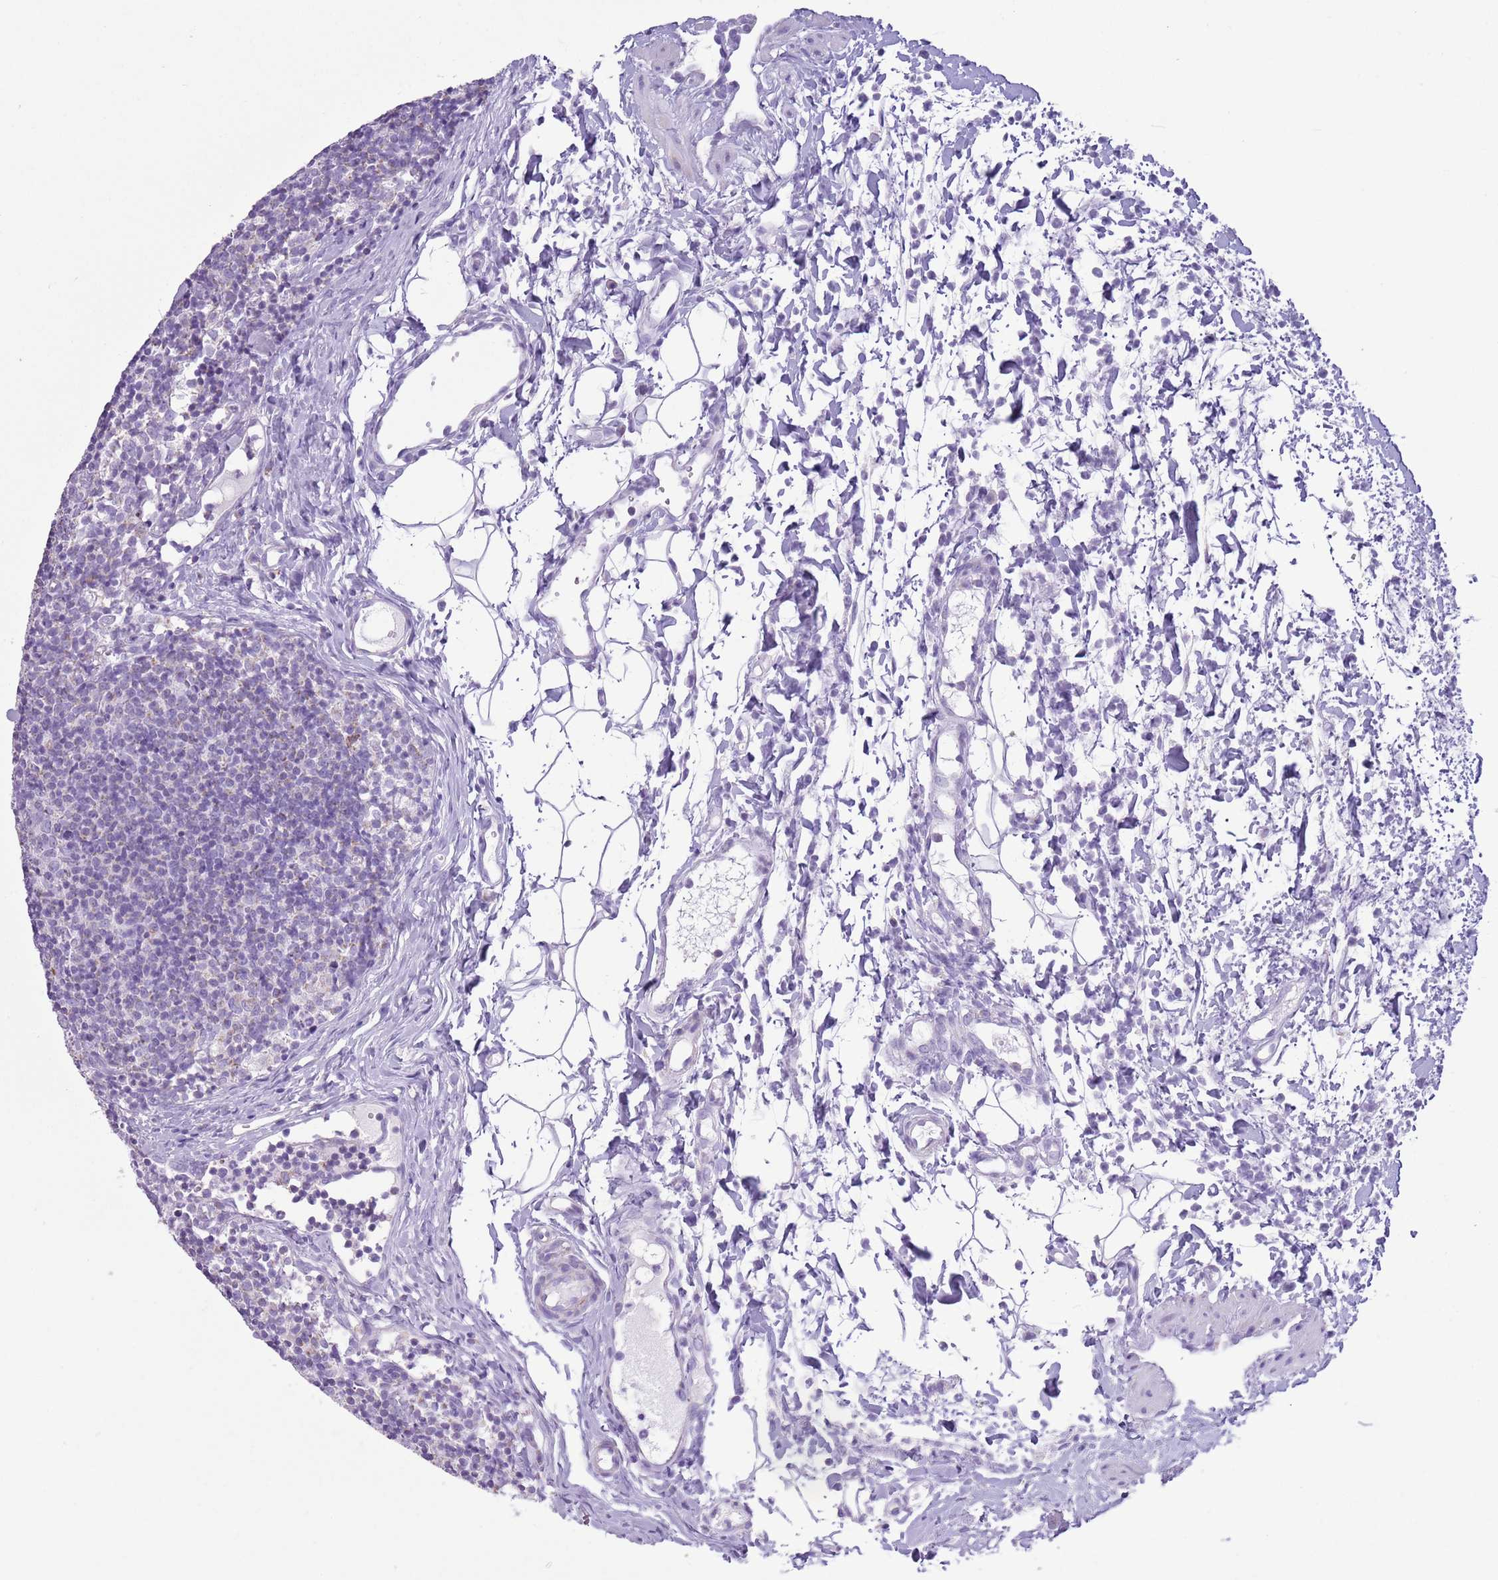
{"staining": {"intensity": "negative", "quantity": "none", "location": "none"}, "tissue": "lymph node", "cell_type": "Non-germinal center cells", "image_type": "normal", "snomed": [{"axis": "morphology", "description": "Normal tissue, NOS"}, {"axis": "topography", "description": "Lymph node"}], "caption": "This is an immunohistochemistry photomicrograph of unremarkable lymph node. There is no expression in non-germinal center cells.", "gene": "ATP6V1B1", "patient": {"sex": "female", "age": 37}}